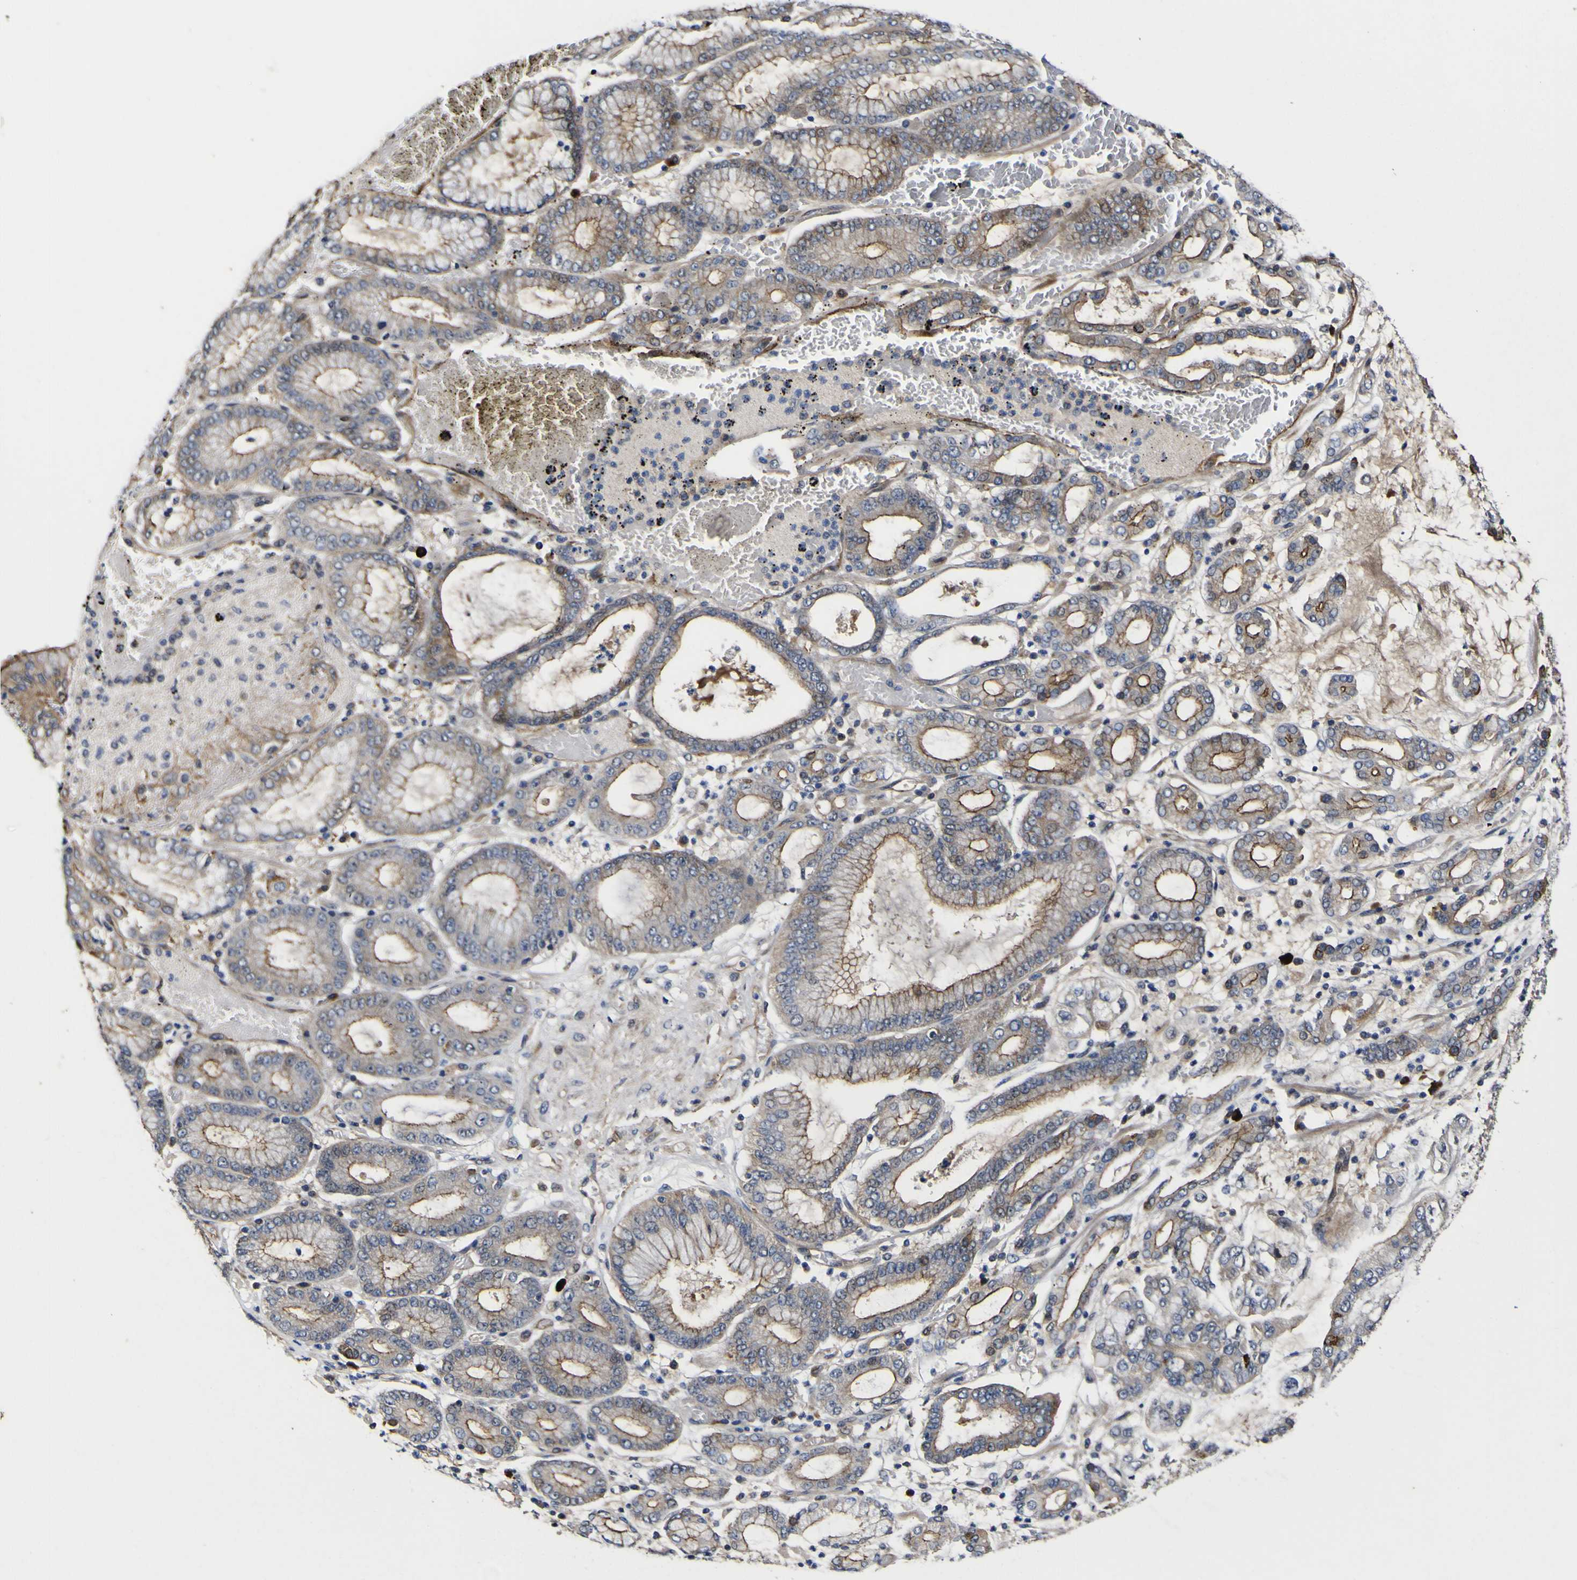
{"staining": {"intensity": "moderate", "quantity": ">75%", "location": "cytoplasmic/membranous"}, "tissue": "stomach cancer", "cell_type": "Tumor cells", "image_type": "cancer", "snomed": [{"axis": "morphology", "description": "Normal tissue, NOS"}, {"axis": "morphology", "description": "Adenocarcinoma, NOS"}, {"axis": "topography", "description": "Stomach, upper"}, {"axis": "topography", "description": "Stomach"}], "caption": "Moderate cytoplasmic/membranous expression is seen in about >75% of tumor cells in stomach cancer.", "gene": "CCL2", "patient": {"sex": "male", "age": 76}}